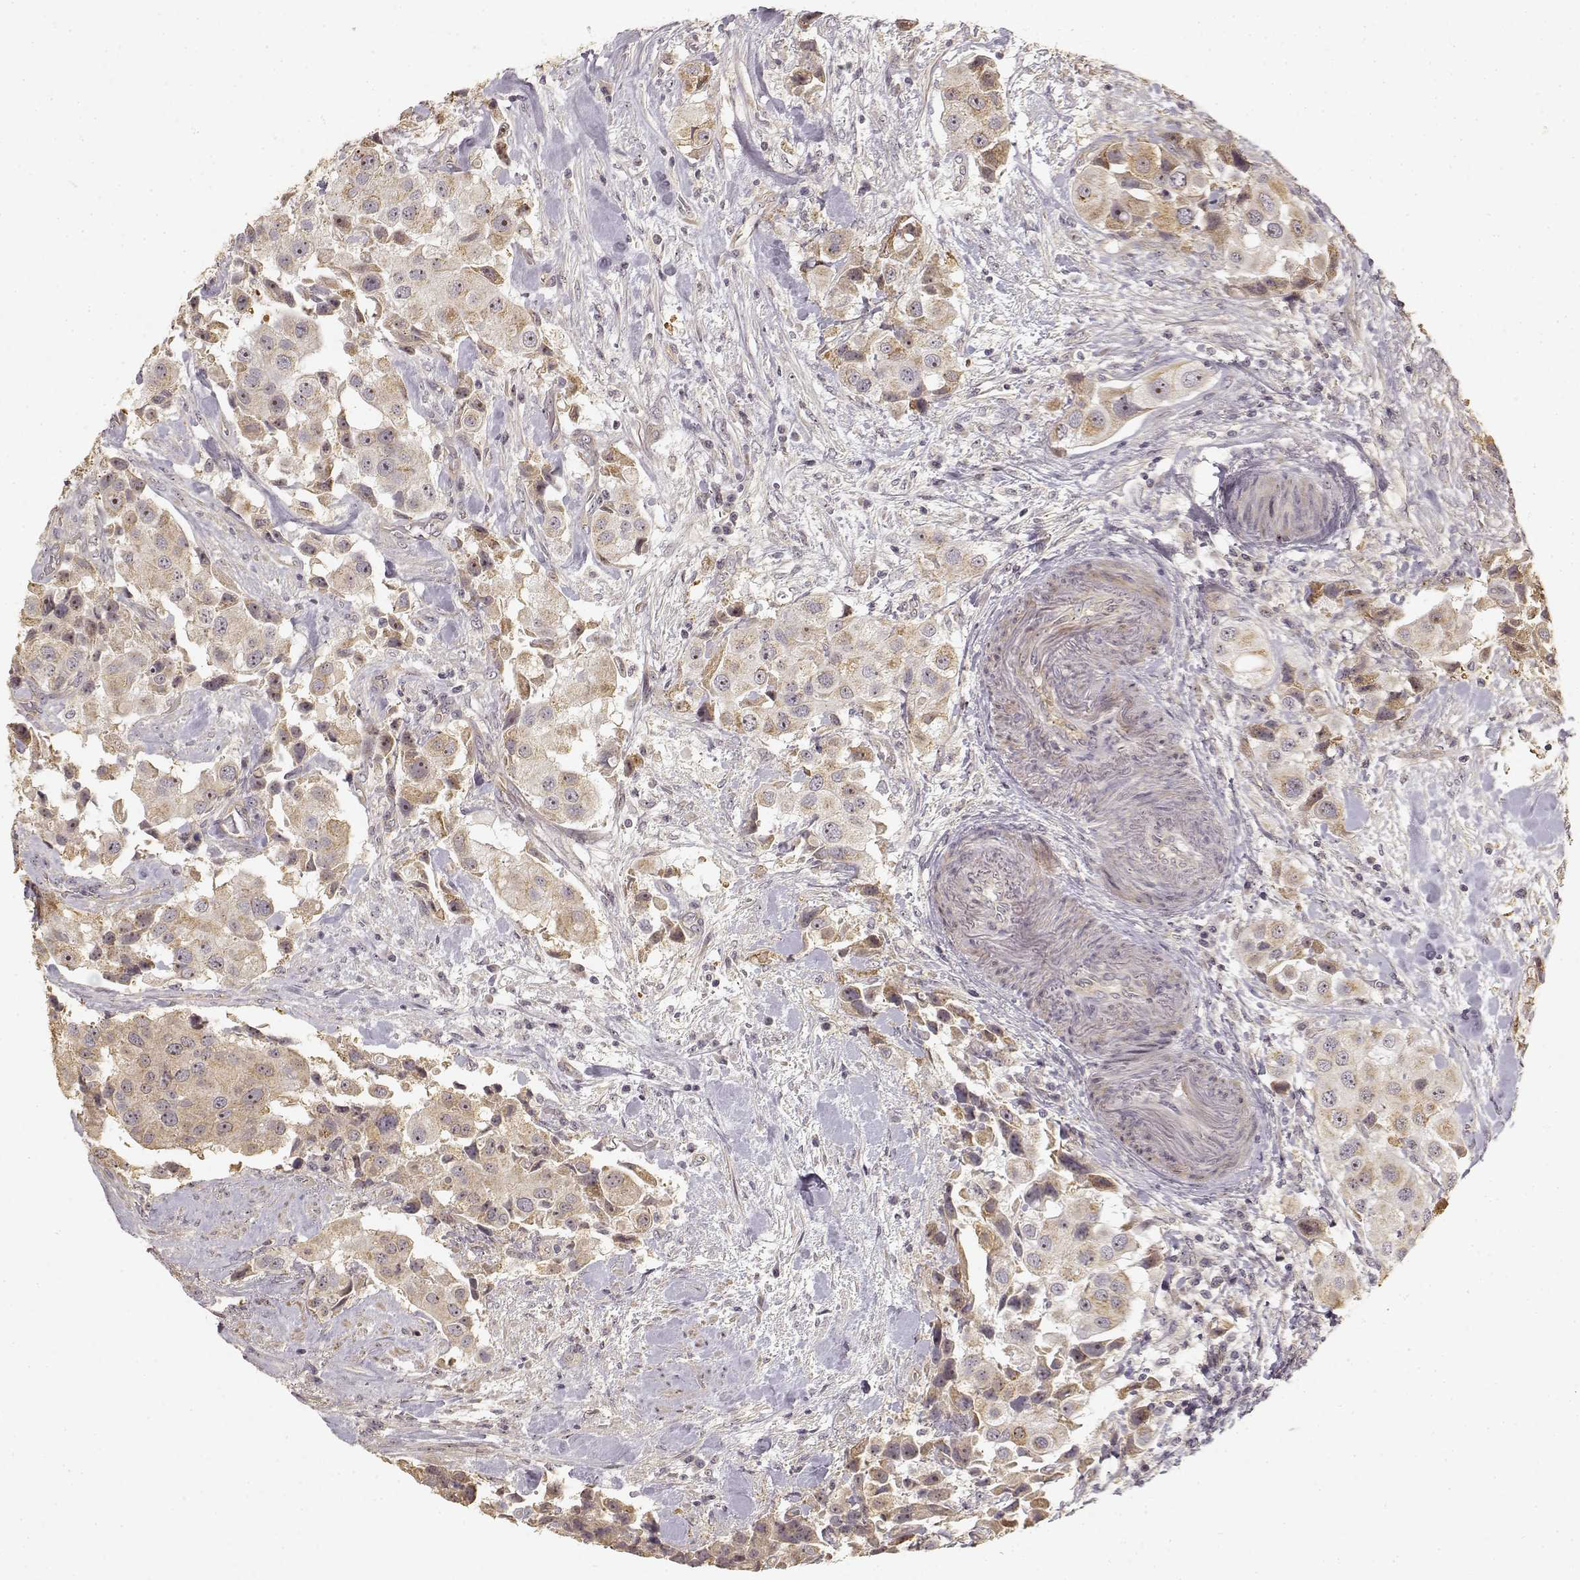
{"staining": {"intensity": "weak", "quantity": ">75%", "location": "cytoplasmic/membranous"}, "tissue": "urothelial cancer", "cell_type": "Tumor cells", "image_type": "cancer", "snomed": [{"axis": "morphology", "description": "Urothelial carcinoma, High grade"}, {"axis": "topography", "description": "Urinary bladder"}], "caption": "Tumor cells demonstrate low levels of weak cytoplasmic/membranous positivity in approximately >75% of cells in human urothelial cancer.", "gene": "MED12L", "patient": {"sex": "female", "age": 64}}